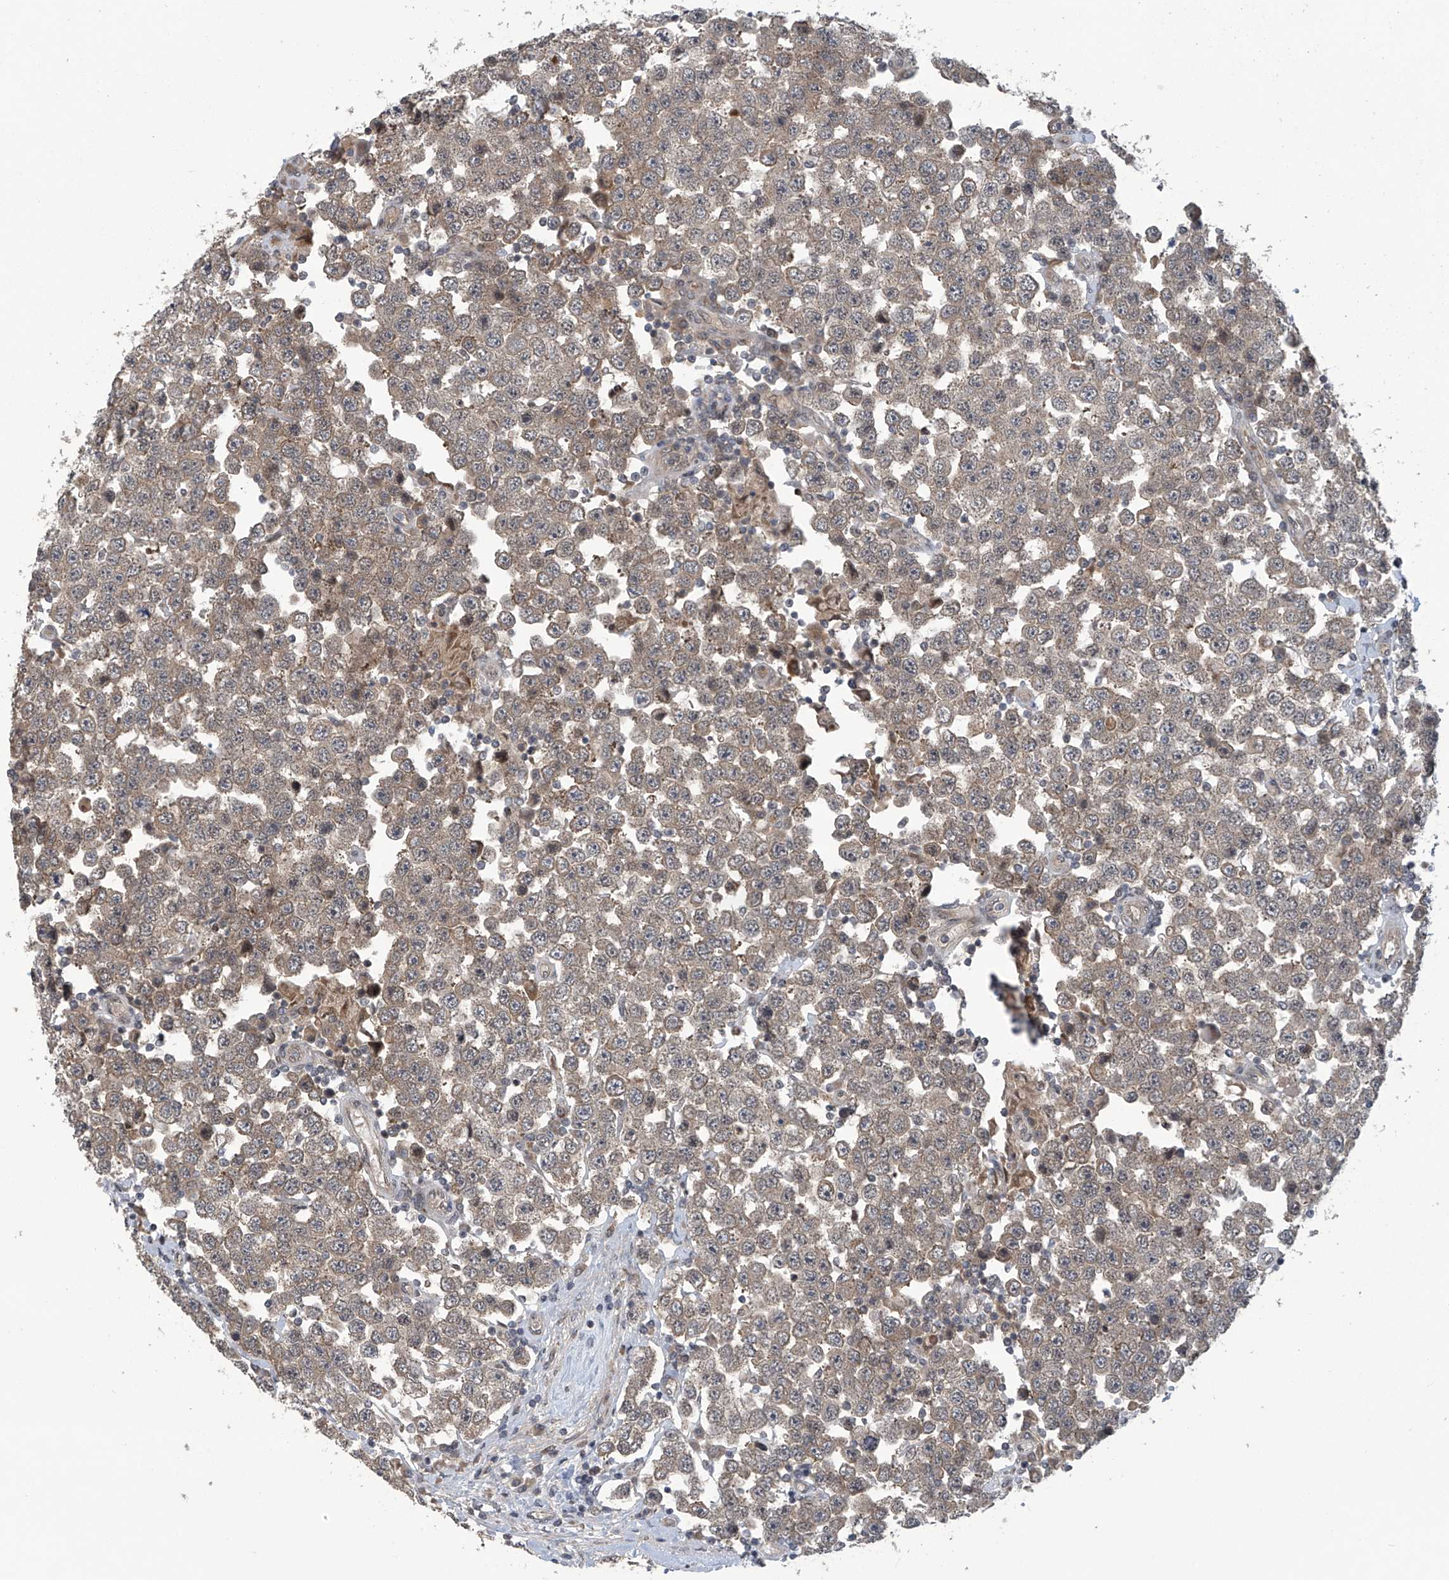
{"staining": {"intensity": "weak", "quantity": ">75%", "location": "cytoplasmic/membranous"}, "tissue": "testis cancer", "cell_type": "Tumor cells", "image_type": "cancer", "snomed": [{"axis": "morphology", "description": "Seminoma, NOS"}, {"axis": "topography", "description": "Testis"}], "caption": "Tumor cells exhibit low levels of weak cytoplasmic/membranous expression in about >75% of cells in seminoma (testis).", "gene": "ABHD13", "patient": {"sex": "male", "age": 28}}